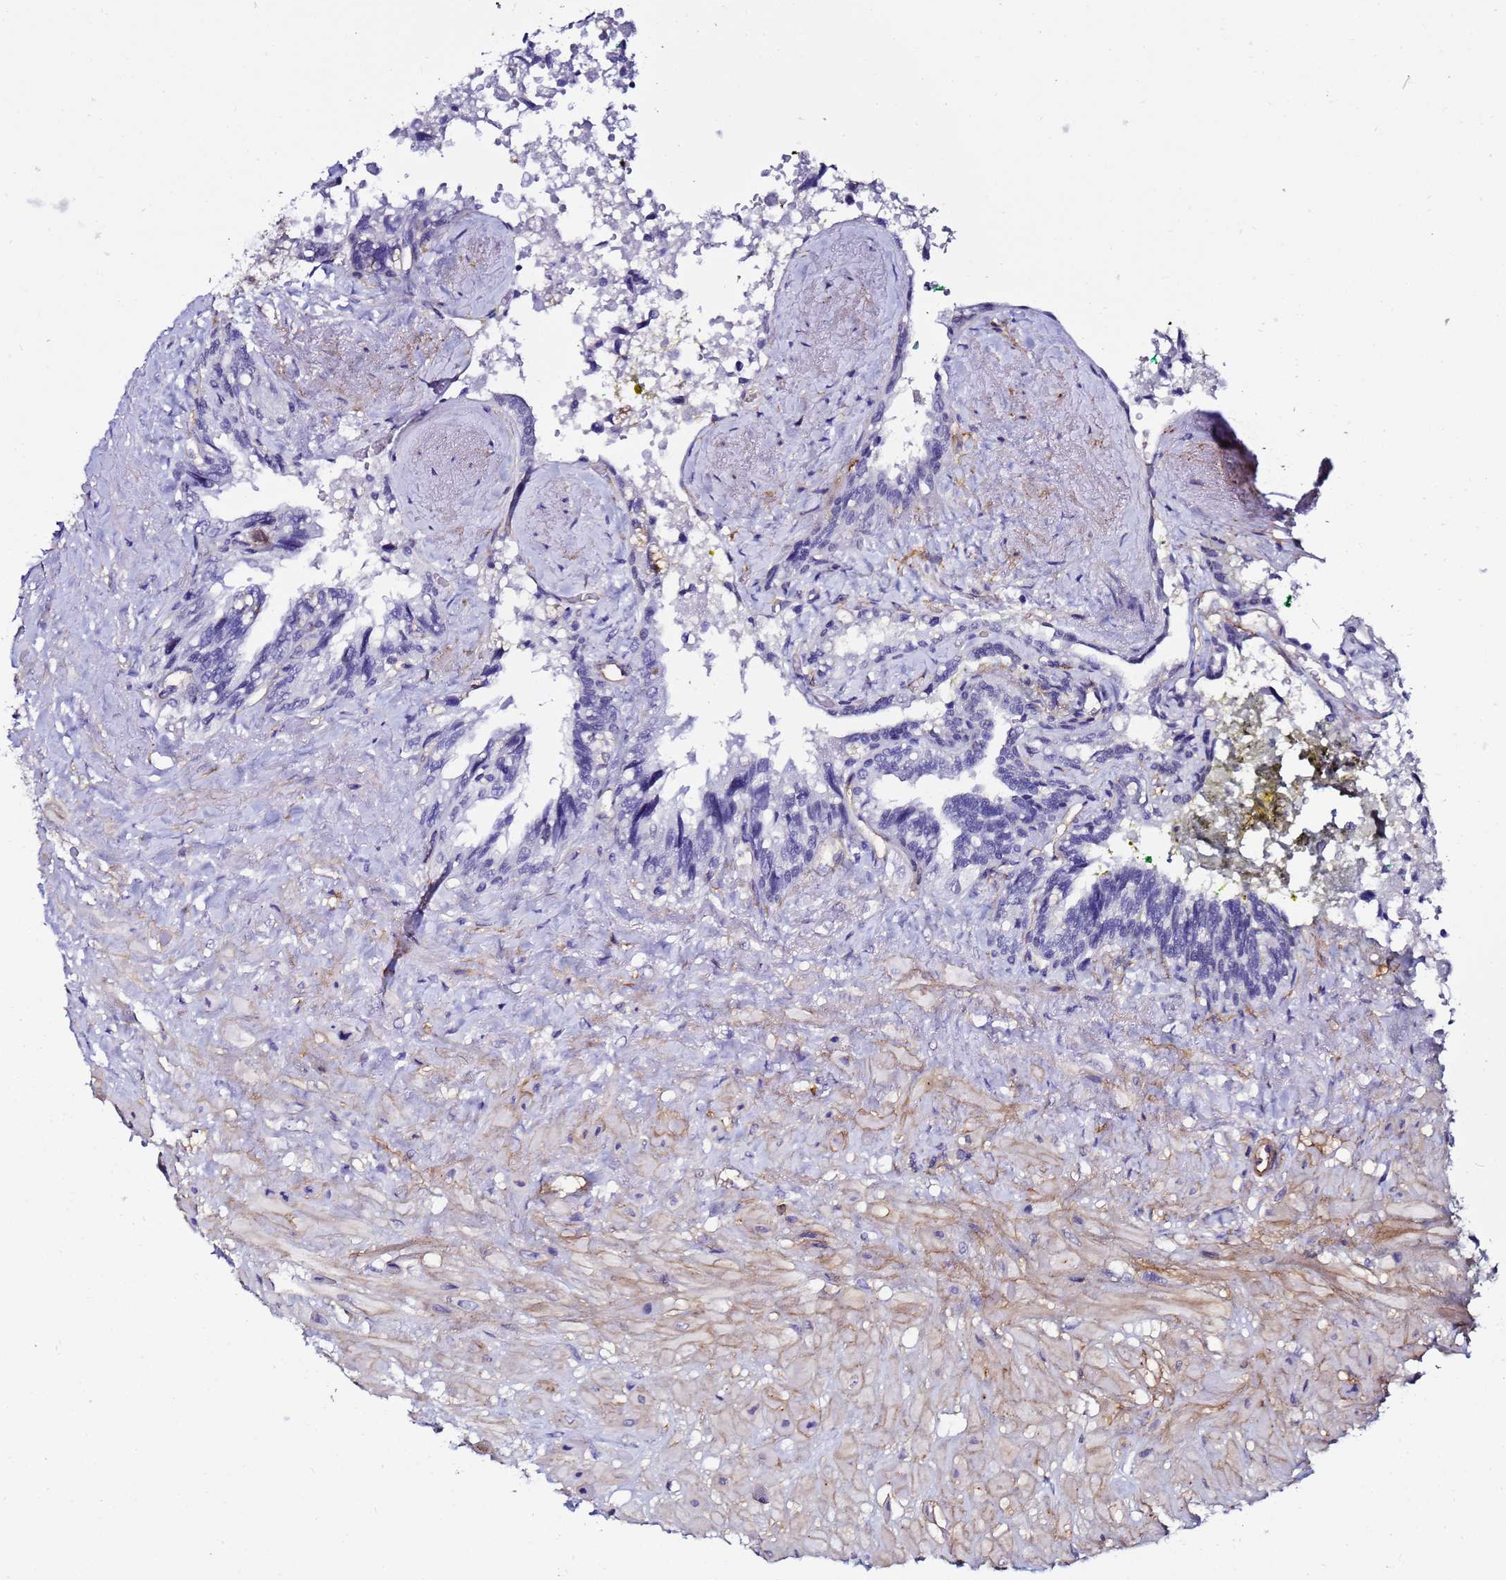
{"staining": {"intensity": "negative", "quantity": "none", "location": "none"}, "tissue": "seminal vesicle", "cell_type": "Glandular cells", "image_type": "normal", "snomed": [{"axis": "morphology", "description": "Normal tissue, NOS"}, {"axis": "topography", "description": "Seminal veicle"}, {"axis": "topography", "description": "Peripheral nerve tissue"}], "caption": "Unremarkable seminal vesicle was stained to show a protein in brown. There is no significant expression in glandular cells.", "gene": "DEFB104A", "patient": {"sex": "male", "age": 60}}